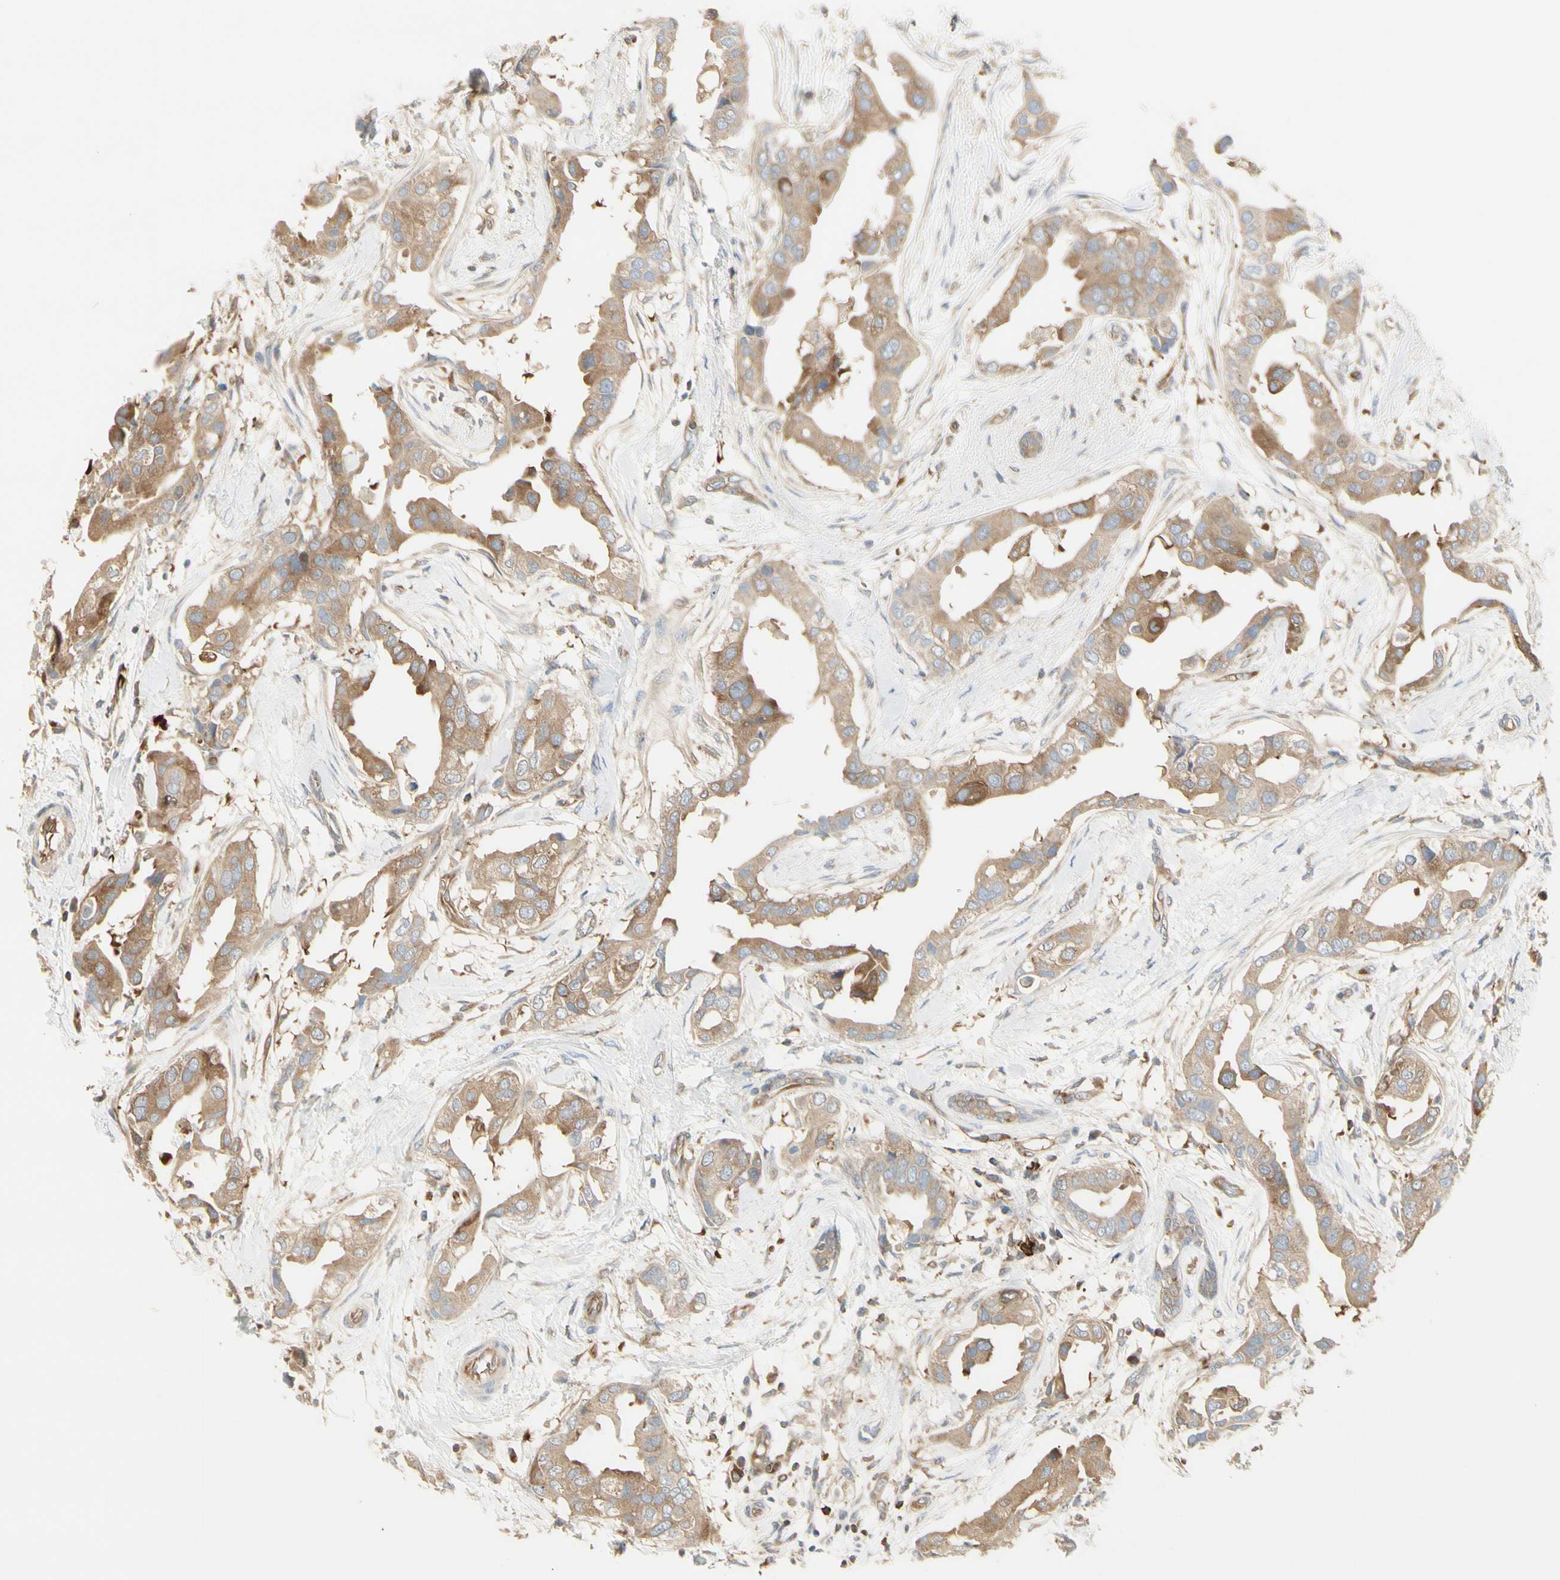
{"staining": {"intensity": "moderate", "quantity": ">75%", "location": "cytoplasmic/membranous"}, "tissue": "breast cancer", "cell_type": "Tumor cells", "image_type": "cancer", "snomed": [{"axis": "morphology", "description": "Duct carcinoma"}, {"axis": "topography", "description": "Breast"}], "caption": "IHC histopathology image of human breast cancer (invasive ductal carcinoma) stained for a protein (brown), which displays medium levels of moderate cytoplasmic/membranous expression in about >75% of tumor cells.", "gene": "NFKB2", "patient": {"sex": "female", "age": 40}}